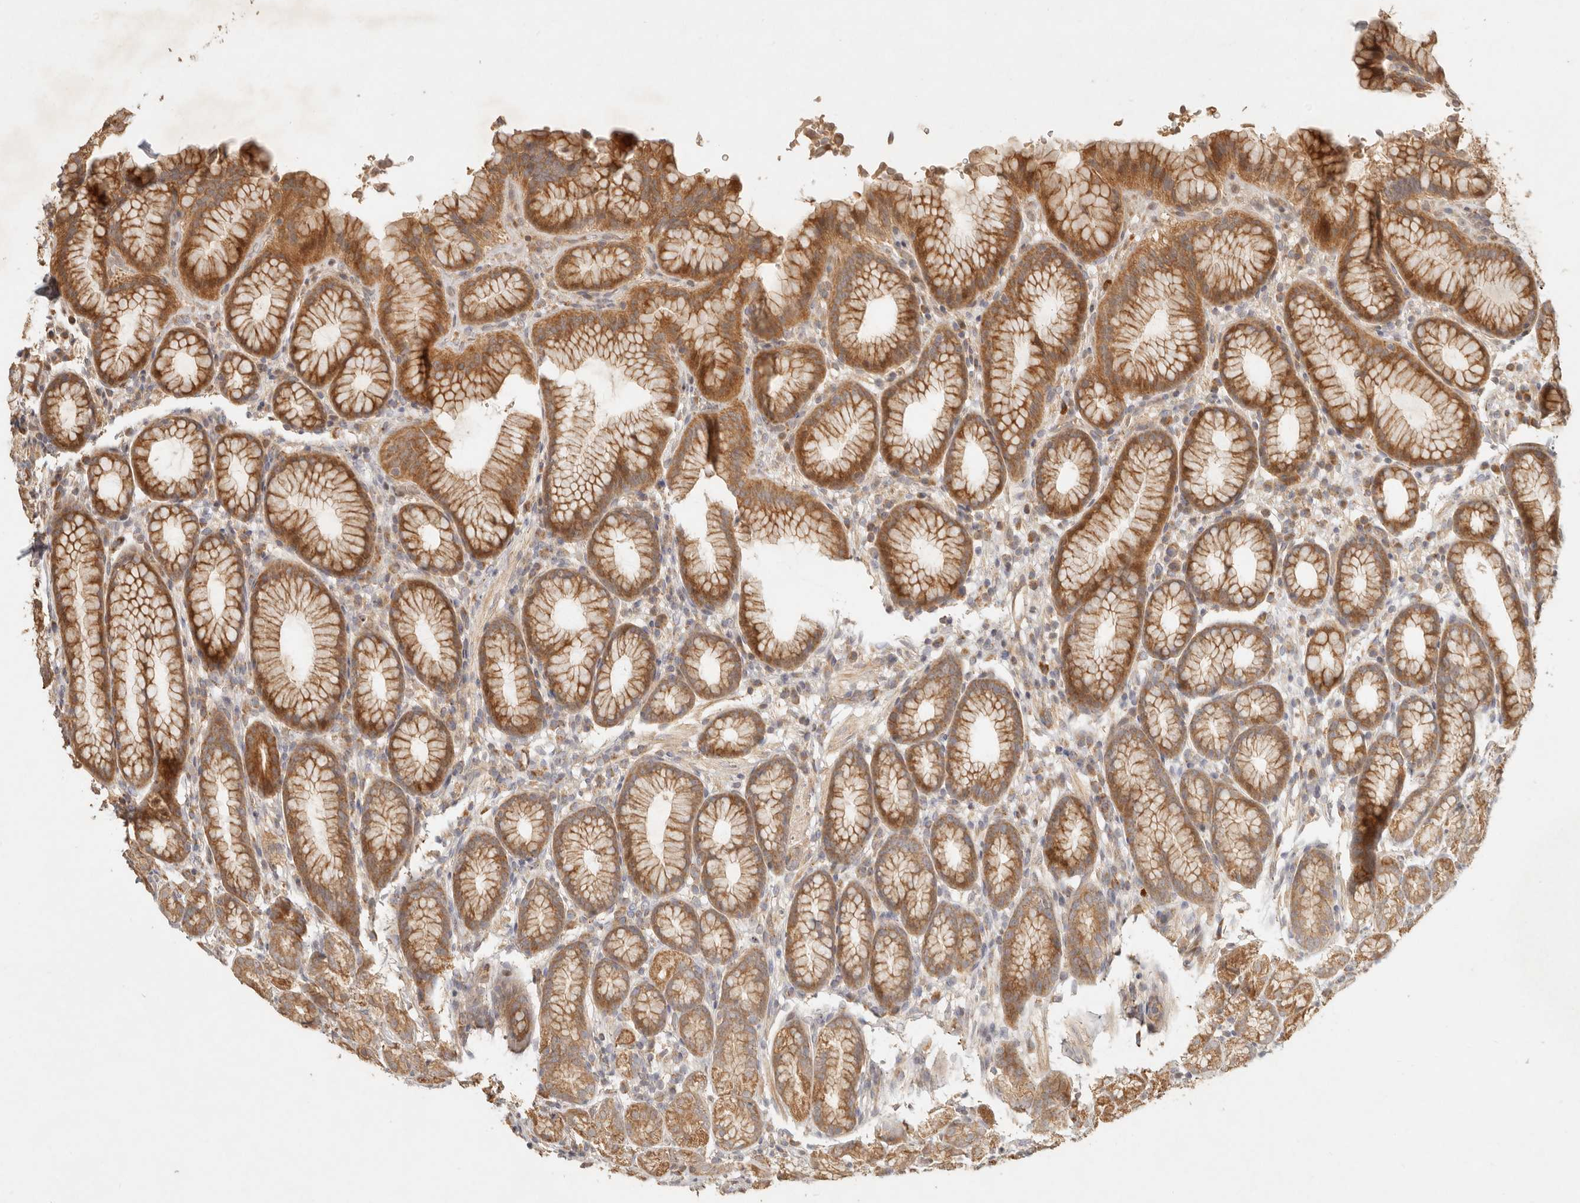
{"staining": {"intensity": "moderate", "quantity": ">75%", "location": "cytoplasmic/membranous"}, "tissue": "stomach", "cell_type": "Glandular cells", "image_type": "normal", "snomed": [{"axis": "morphology", "description": "Normal tissue, NOS"}, {"axis": "topography", "description": "Stomach"}], "caption": "Immunohistochemistry (IHC) (DAB) staining of normal human stomach displays moderate cytoplasmic/membranous protein staining in about >75% of glandular cells.", "gene": "CLEC4C", "patient": {"sex": "male", "age": 42}}